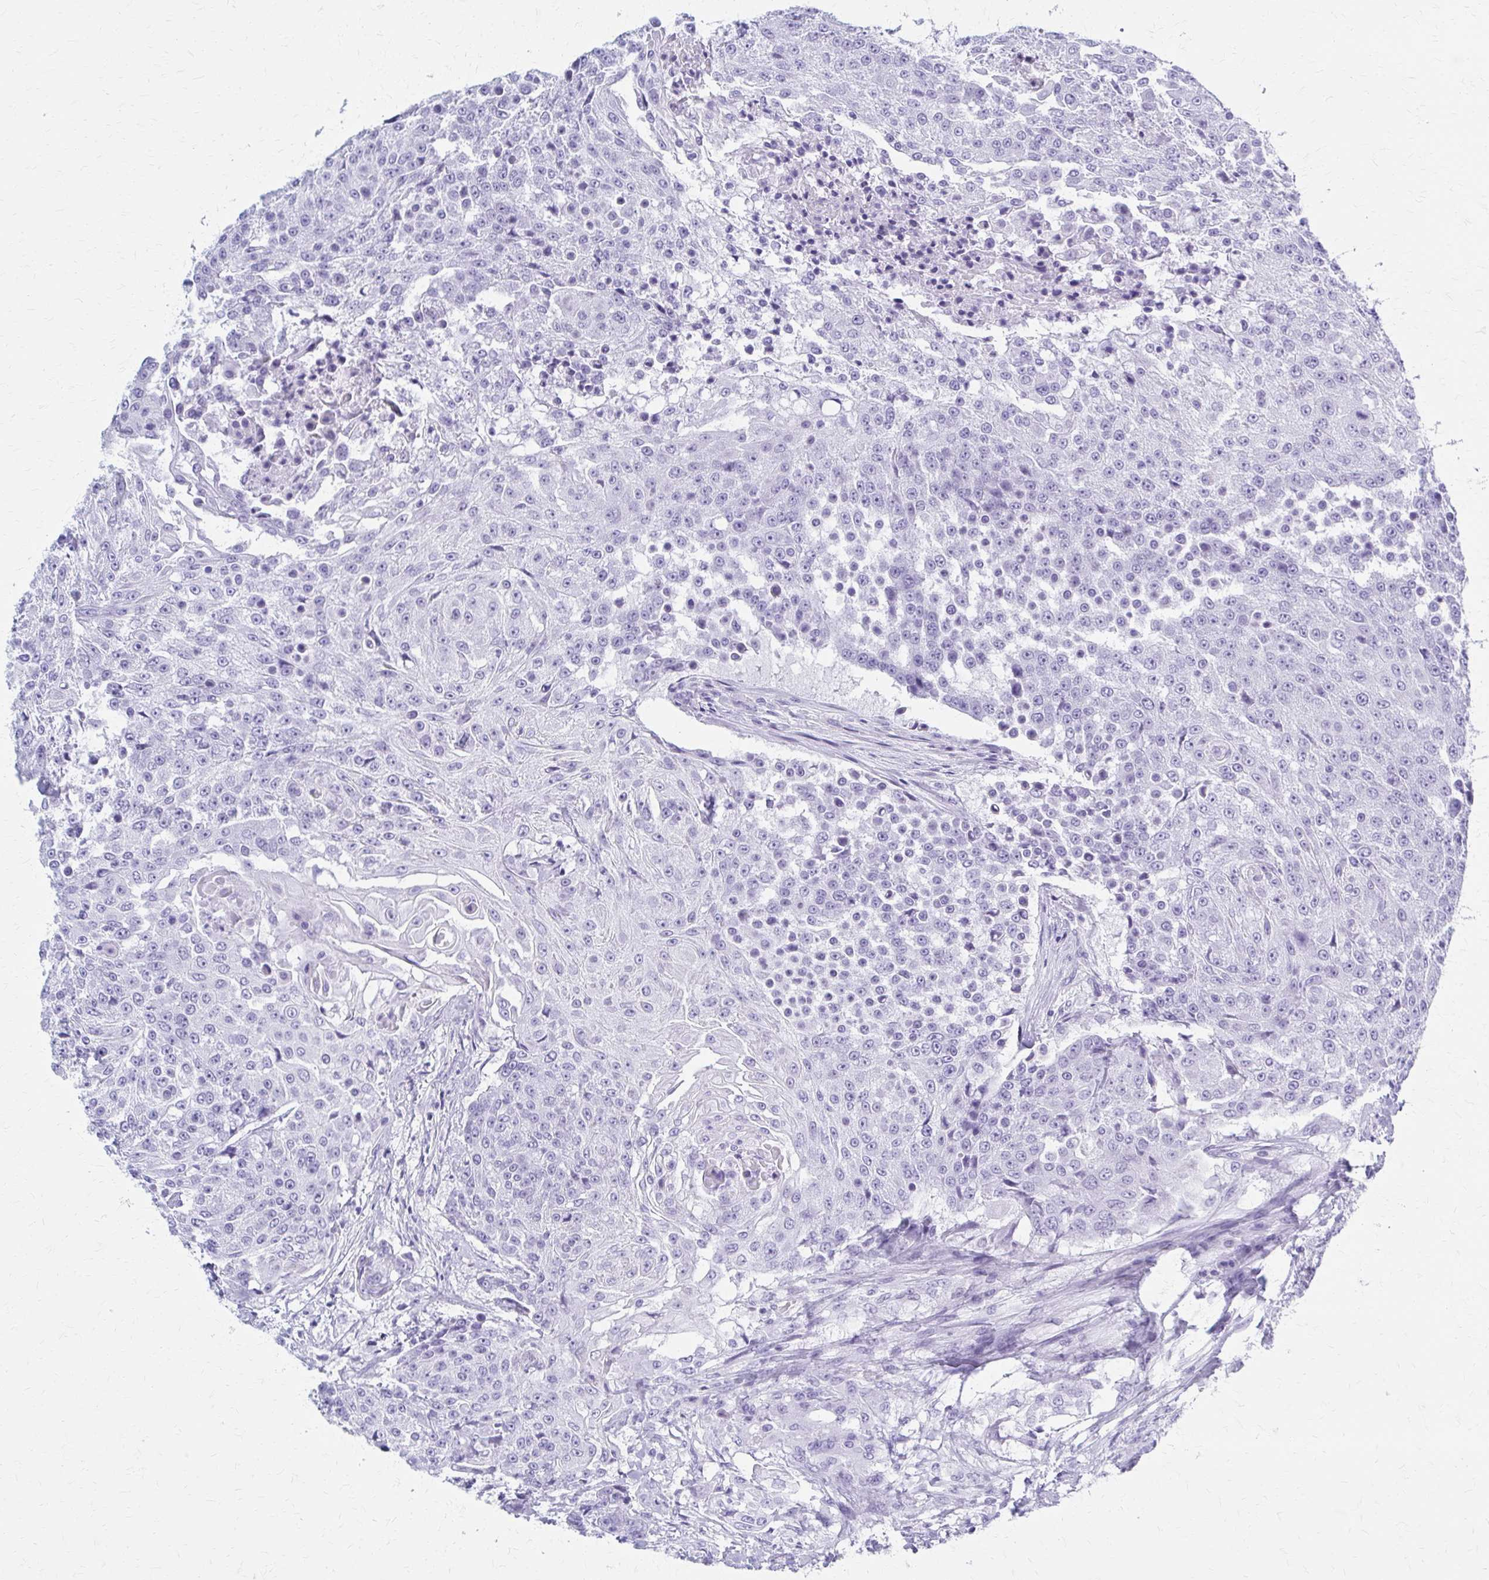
{"staining": {"intensity": "negative", "quantity": "none", "location": "none"}, "tissue": "urothelial cancer", "cell_type": "Tumor cells", "image_type": "cancer", "snomed": [{"axis": "morphology", "description": "Urothelial carcinoma, High grade"}, {"axis": "topography", "description": "Urinary bladder"}], "caption": "The micrograph displays no staining of tumor cells in urothelial carcinoma (high-grade).", "gene": "CELF5", "patient": {"sex": "female", "age": 63}}